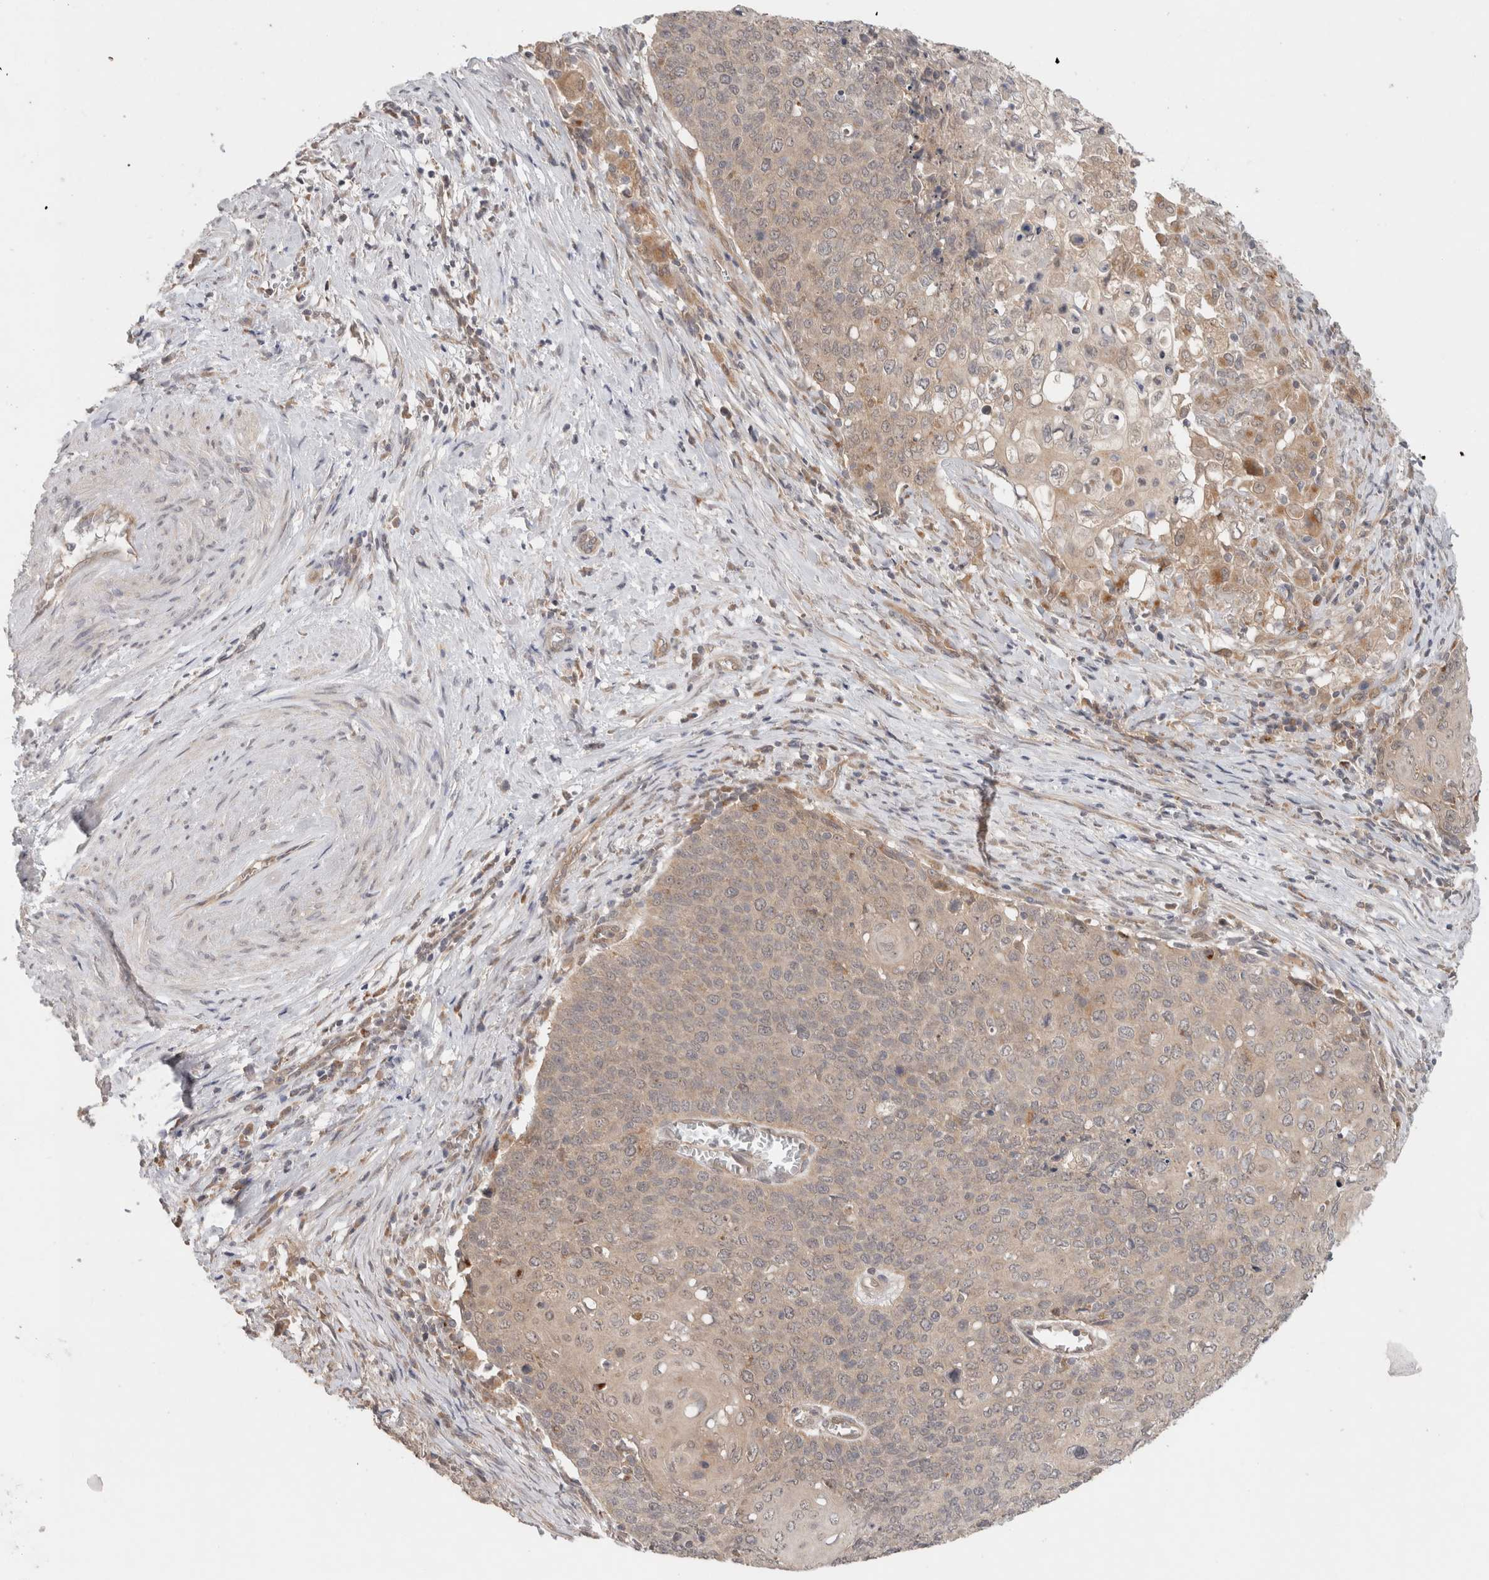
{"staining": {"intensity": "weak", "quantity": ">75%", "location": "cytoplasmic/membranous"}, "tissue": "cervical cancer", "cell_type": "Tumor cells", "image_type": "cancer", "snomed": [{"axis": "morphology", "description": "Squamous cell carcinoma, NOS"}, {"axis": "topography", "description": "Cervix"}], "caption": "Protein expression analysis of human squamous cell carcinoma (cervical) reveals weak cytoplasmic/membranous staining in approximately >75% of tumor cells.", "gene": "SGK1", "patient": {"sex": "female", "age": 39}}